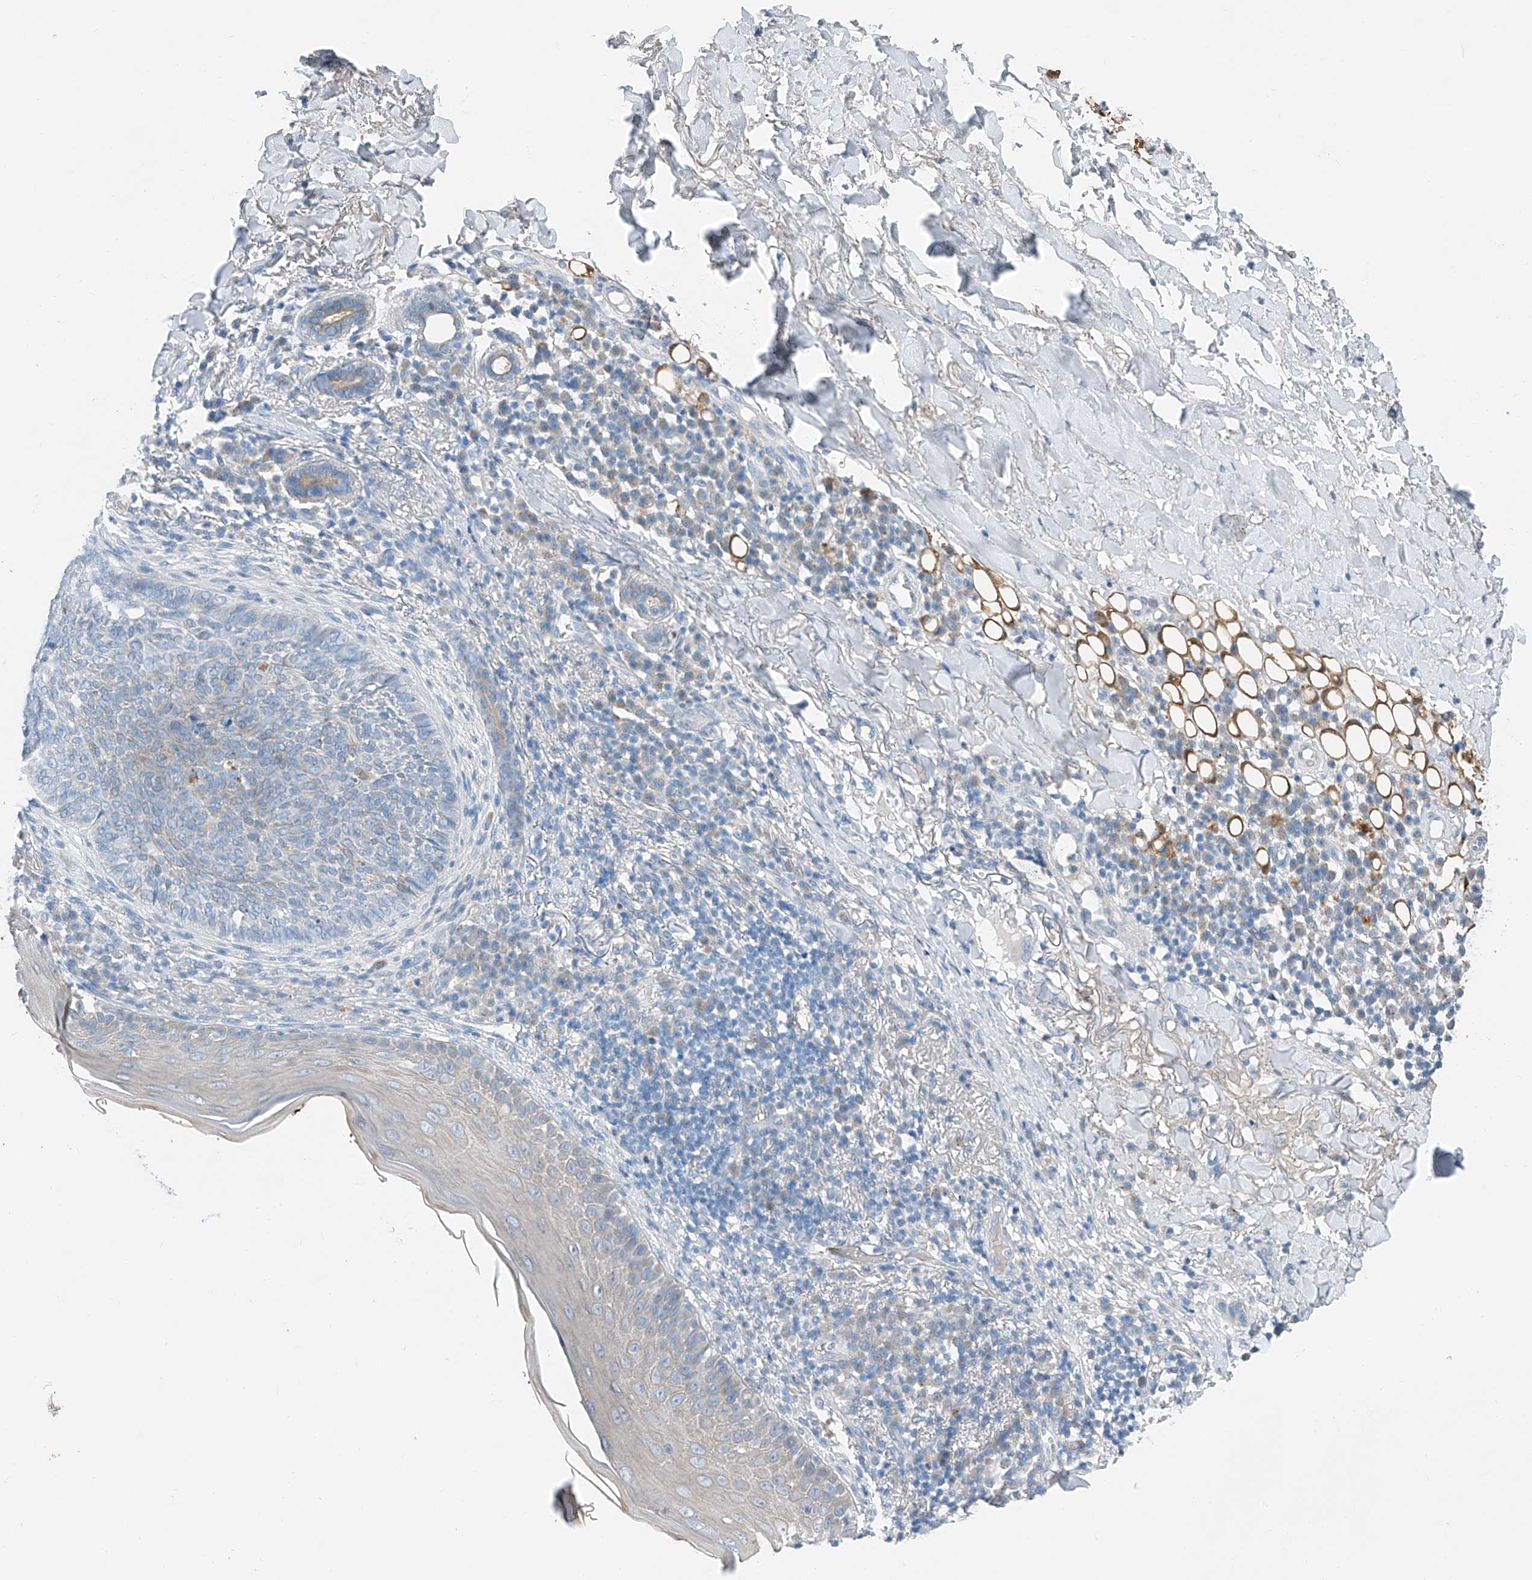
{"staining": {"intensity": "negative", "quantity": "none", "location": "none"}, "tissue": "skin cancer", "cell_type": "Tumor cells", "image_type": "cancer", "snomed": [{"axis": "morphology", "description": "Basal cell carcinoma"}, {"axis": "topography", "description": "Skin"}], "caption": "Micrograph shows no significant protein staining in tumor cells of skin cancer. The staining is performed using DAB brown chromogen with nuclei counter-stained in using hematoxylin.", "gene": "MDGA1", "patient": {"sex": "male", "age": 85}}